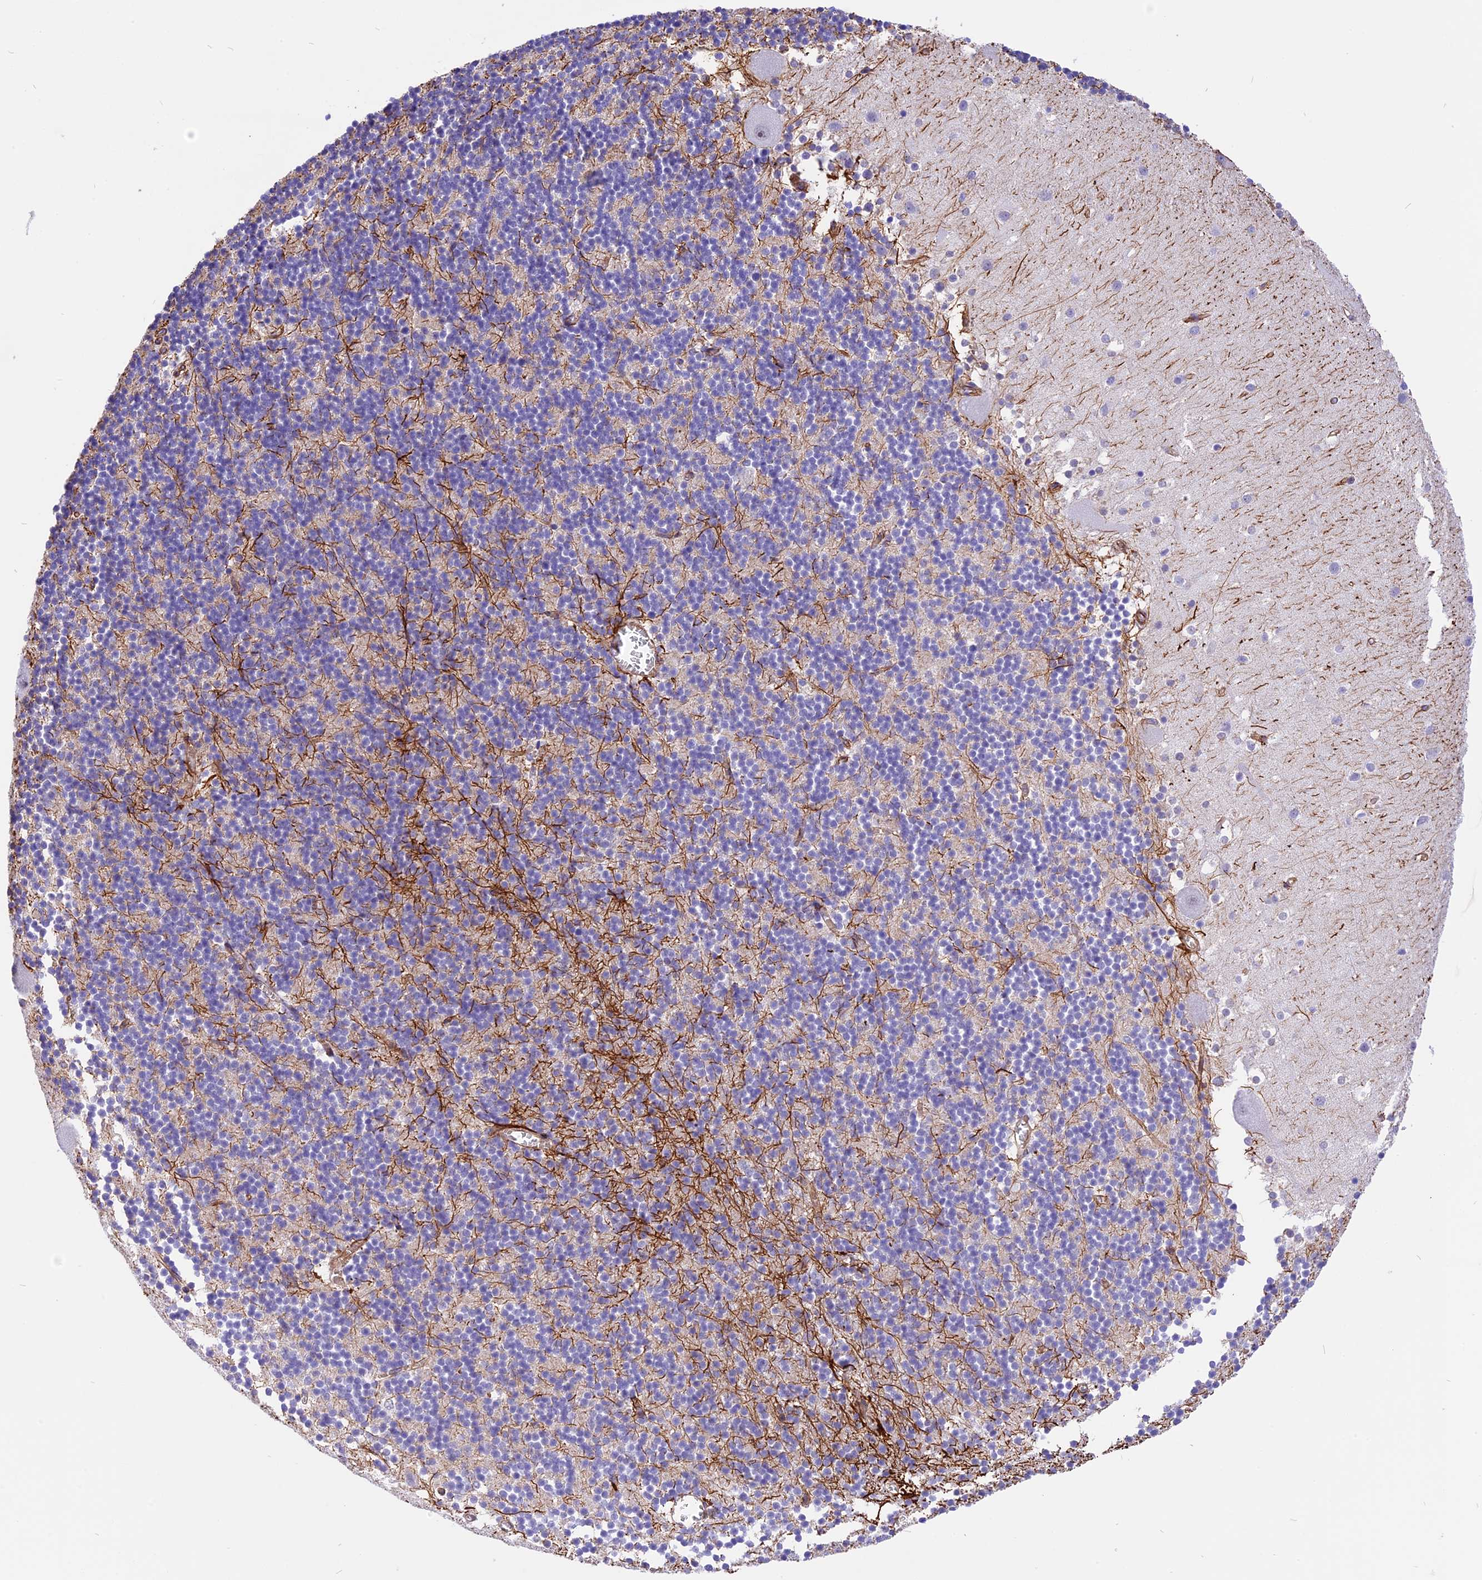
{"staining": {"intensity": "negative", "quantity": "none", "location": "none"}, "tissue": "cerebellum", "cell_type": "Cells in granular layer", "image_type": "normal", "snomed": [{"axis": "morphology", "description": "Normal tissue, NOS"}, {"axis": "topography", "description": "Cerebellum"}], "caption": "Cells in granular layer show no significant protein expression in normal cerebellum. The staining is performed using DAB (3,3'-diaminobenzidine) brown chromogen with nuclei counter-stained in using hematoxylin.", "gene": "R3HDM4", "patient": {"sex": "male", "age": 54}}